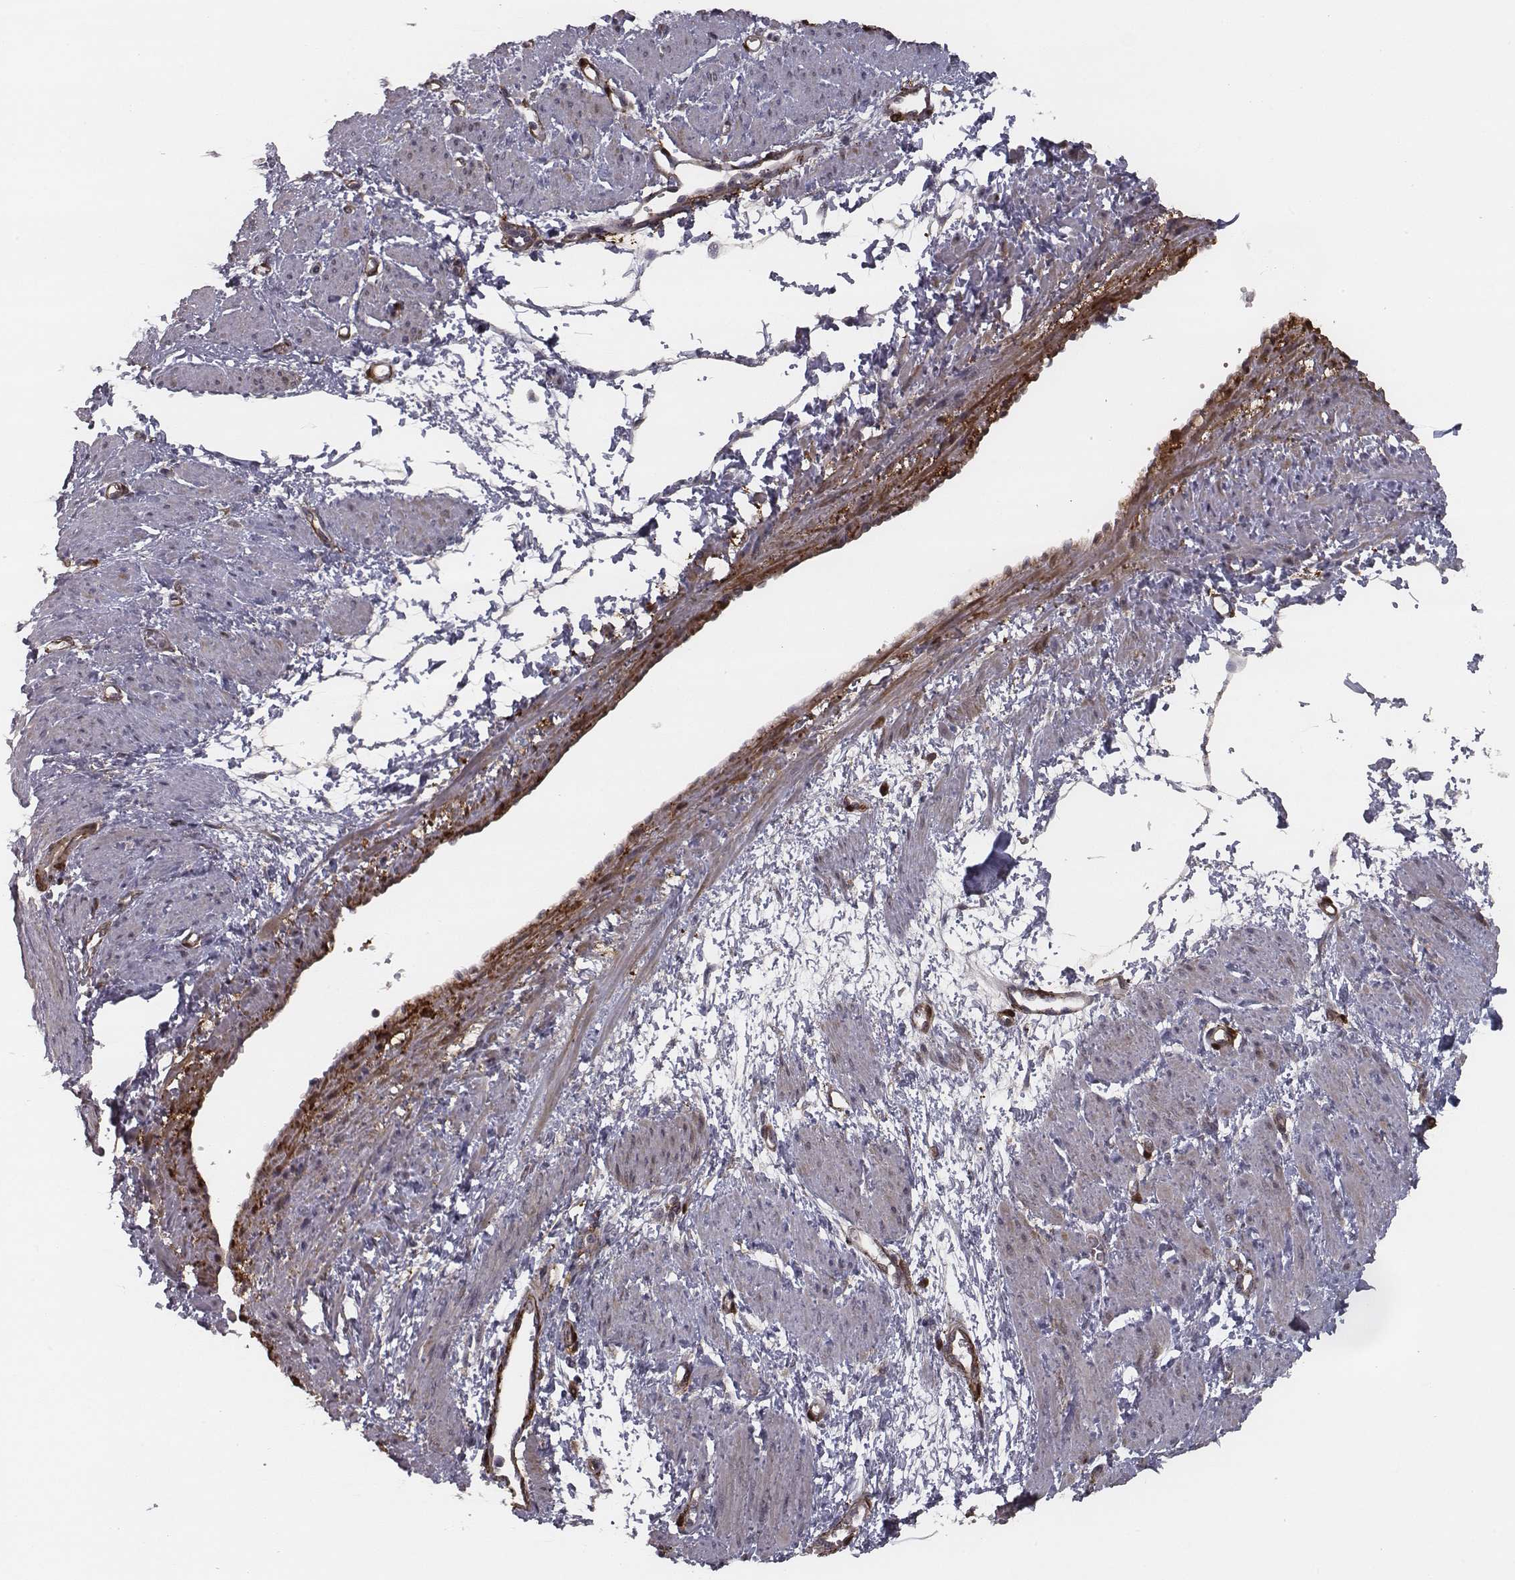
{"staining": {"intensity": "moderate", "quantity": "25%-75%", "location": "cytoplasmic/membranous"}, "tissue": "smooth muscle", "cell_type": "Smooth muscle cells", "image_type": "normal", "snomed": [{"axis": "morphology", "description": "Normal tissue, NOS"}, {"axis": "topography", "description": "Smooth muscle"}, {"axis": "topography", "description": "Uterus"}], "caption": "Smooth muscle was stained to show a protein in brown. There is medium levels of moderate cytoplasmic/membranous positivity in approximately 25%-75% of smooth muscle cells. Nuclei are stained in blue.", "gene": "ISYNA1", "patient": {"sex": "female", "age": 39}}